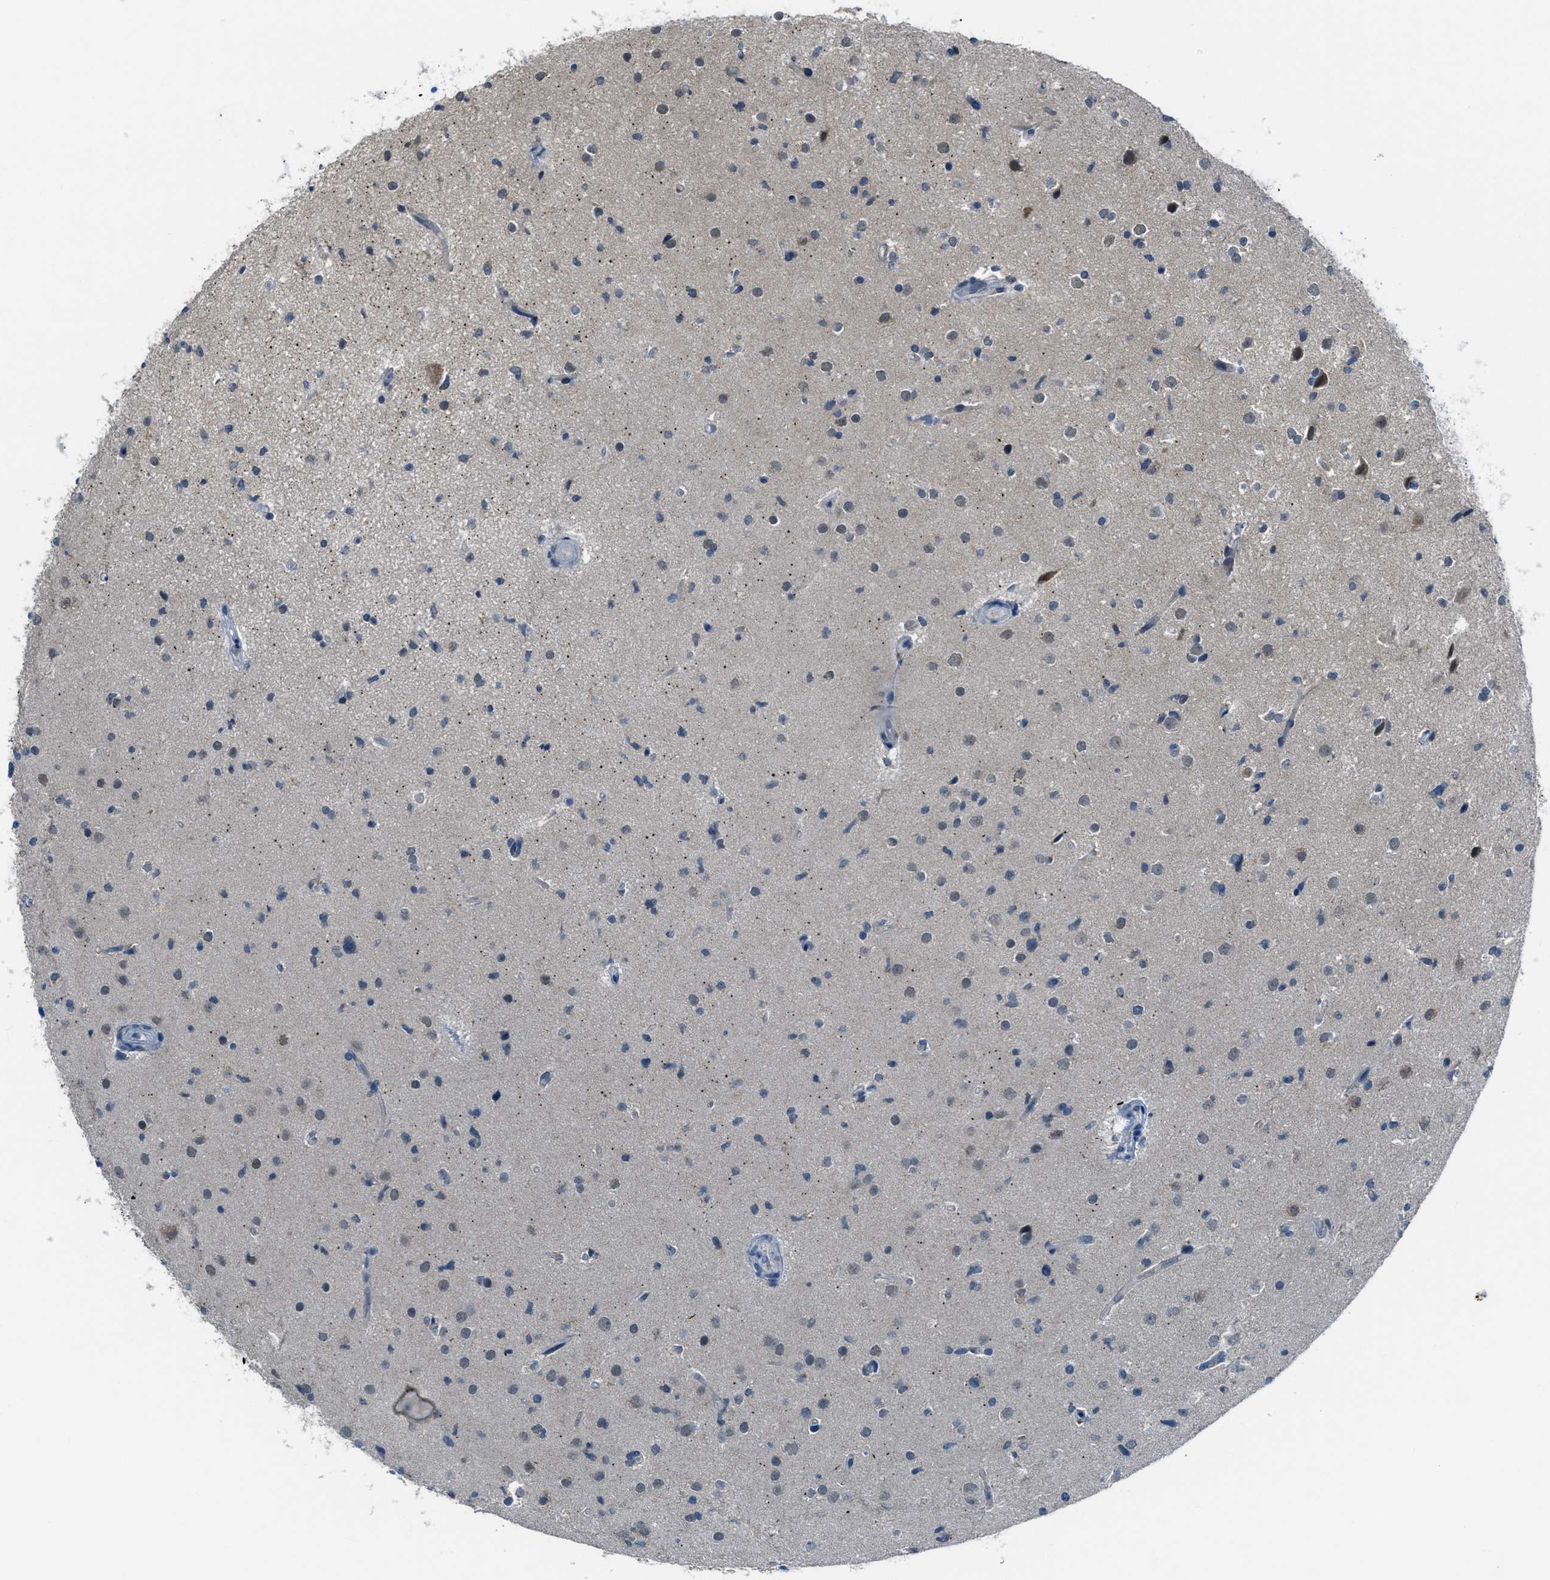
{"staining": {"intensity": "weak", "quantity": "<25%", "location": "cytoplasmic/membranous,nuclear"}, "tissue": "glioma", "cell_type": "Tumor cells", "image_type": "cancer", "snomed": [{"axis": "morphology", "description": "Glioma, malignant, High grade"}, {"axis": "topography", "description": "Brain"}], "caption": "Immunohistochemical staining of human malignant glioma (high-grade) reveals no significant staining in tumor cells.", "gene": "CDON", "patient": {"sex": "male", "age": 33}}